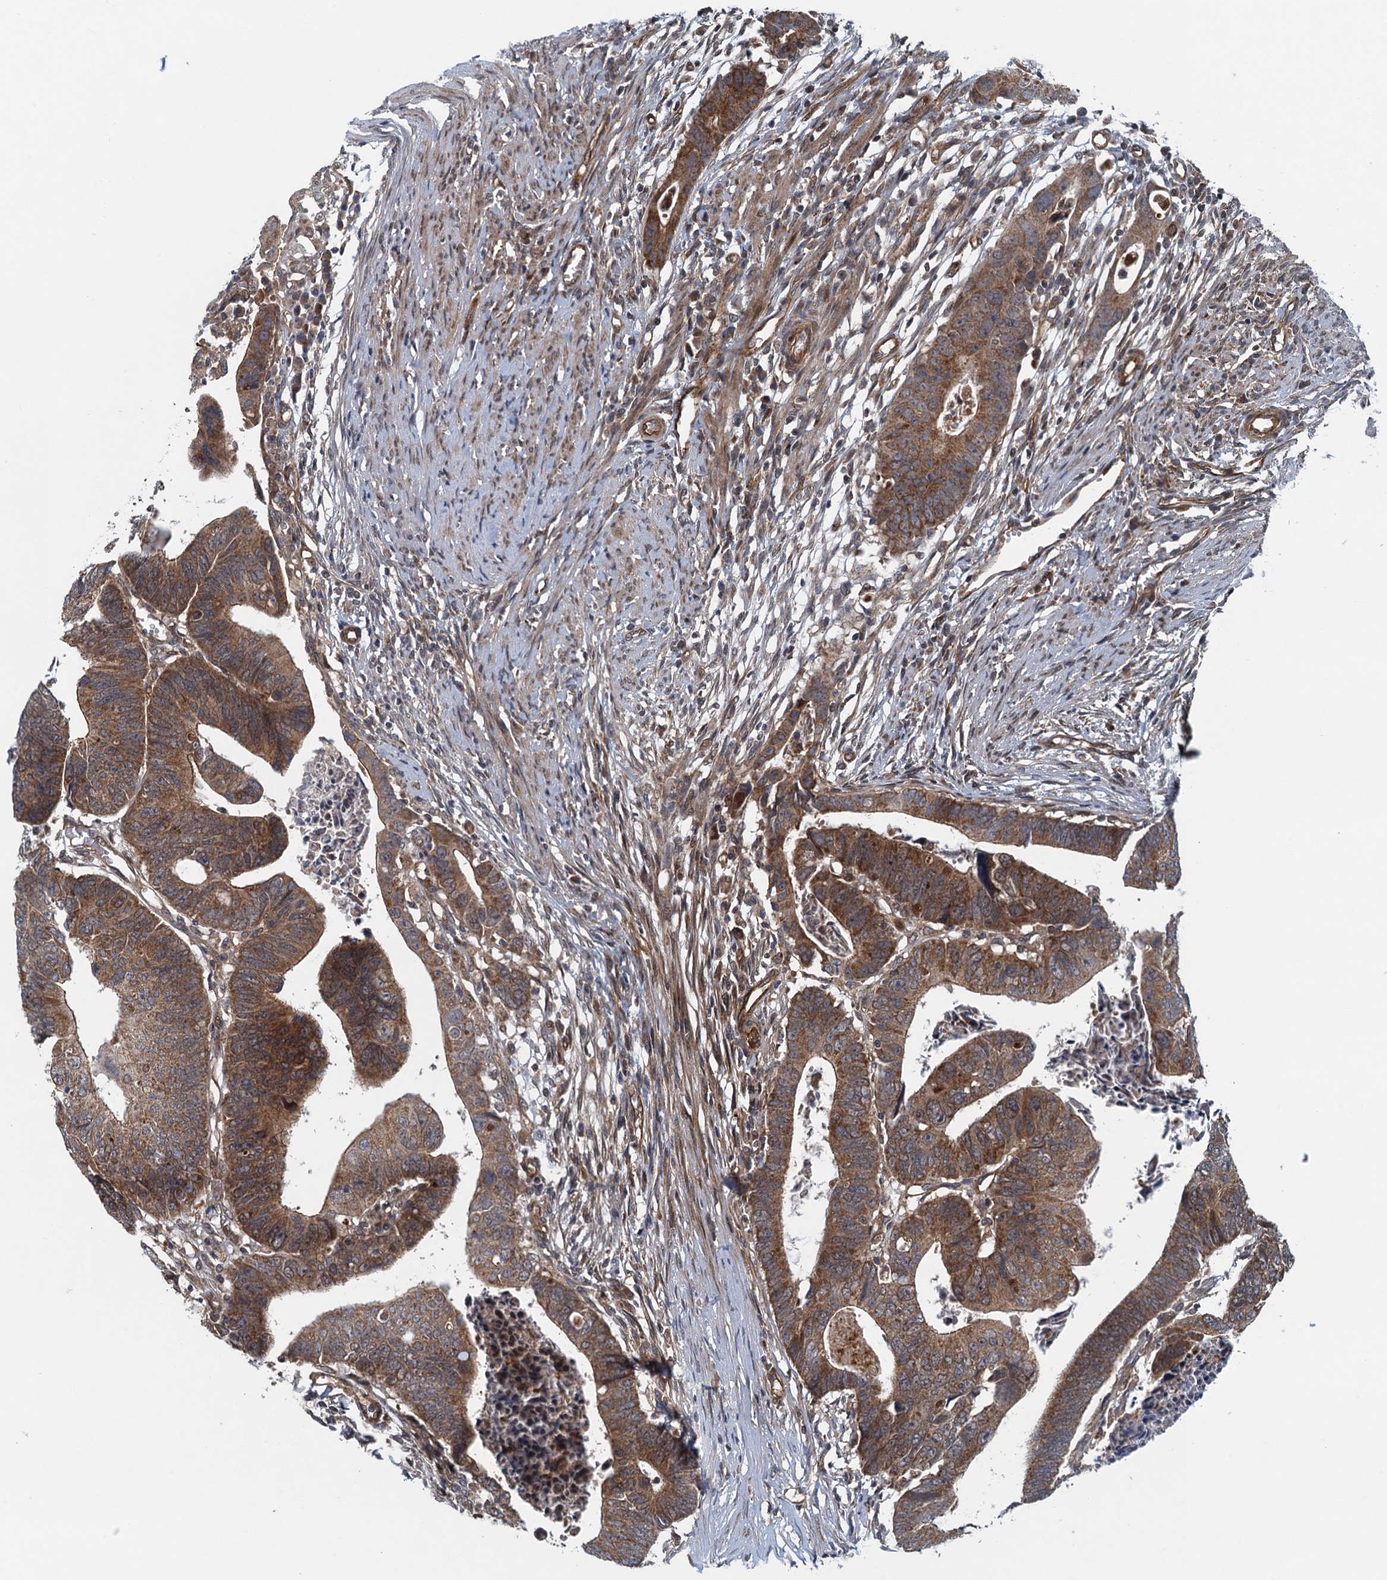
{"staining": {"intensity": "moderate", "quantity": ">75%", "location": "cytoplasmic/membranous"}, "tissue": "colorectal cancer", "cell_type": "Tumor cells", "image_type": "cancer", "snomed": [{"axis": "morphology", "description": "Adenocarcinoma, NOS"}, {"axis": "topography", "description": "Rectum"}], "caption": "Immunohistochemical staining of human adenocarcinoma (colorectal) demonstrates medium levels of moderate cytoplasmic/membranous expression in about >75% of tumor cells.", "gene": "NLRP10", "patient": {"sex": "female", "age": 65}}